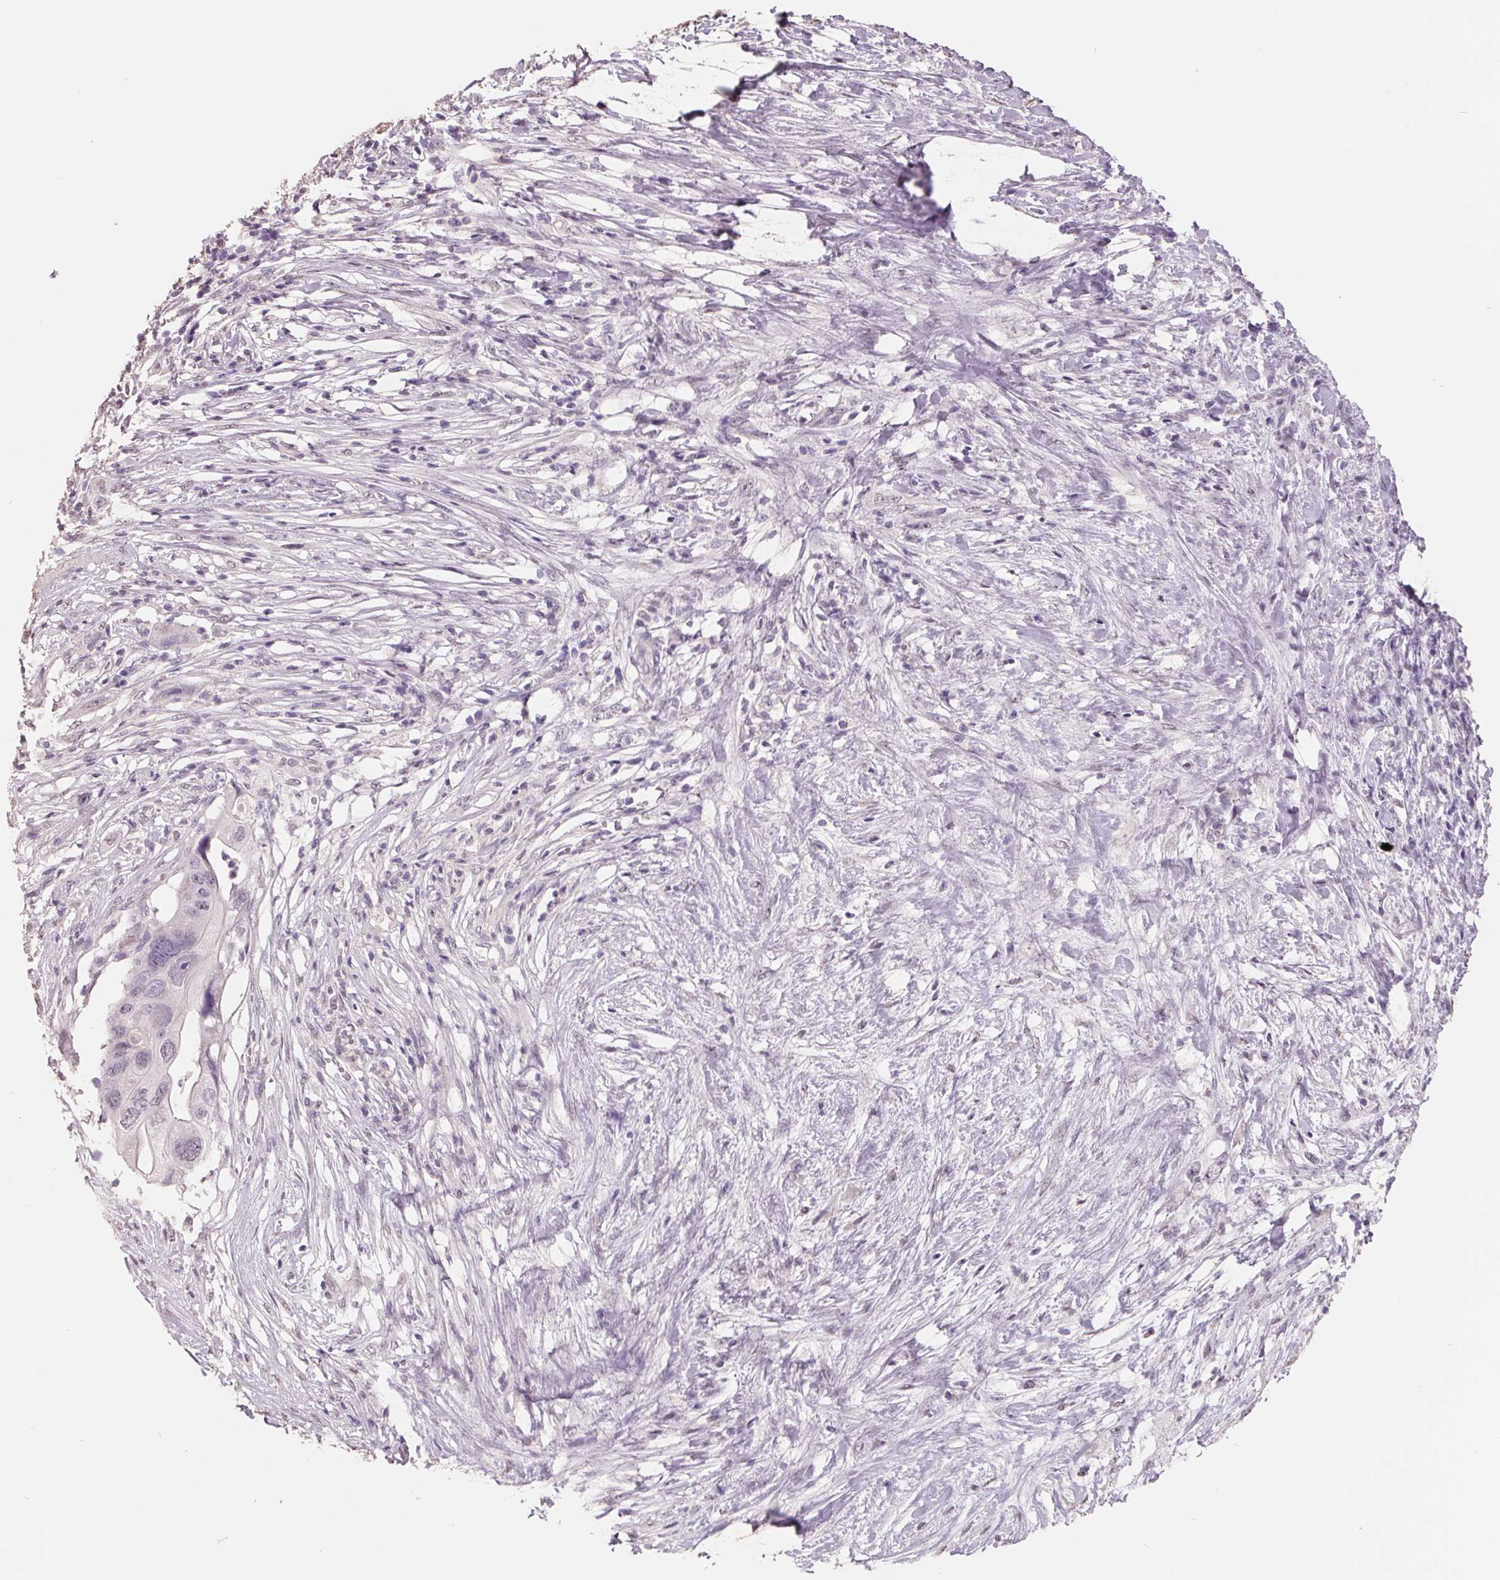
{"staining": {"intensity": "negative", "quantity": "none", "location": "none"}, "tissue": "pancreatic cancer", "cell_type": "Tumor cells", "image_type": "cancer", "snomed": [{"axis": "morphology", "description": "Adenocarcinoma, NOS"}, {"axis": "topography", "description": "Pancreas"}], "caption": "Immunohistochemical staining of human pancreatic cancer (adenocarcinoma) displays no significant expression in tumor cells. The staining was performed using DAB to visualize the protein expression in brown, while the nuclei were stained in blue with hematoxylin (Magnification: 20x).", "gene": "FTCD", "patient": {"sex": "female", "age": 72}}